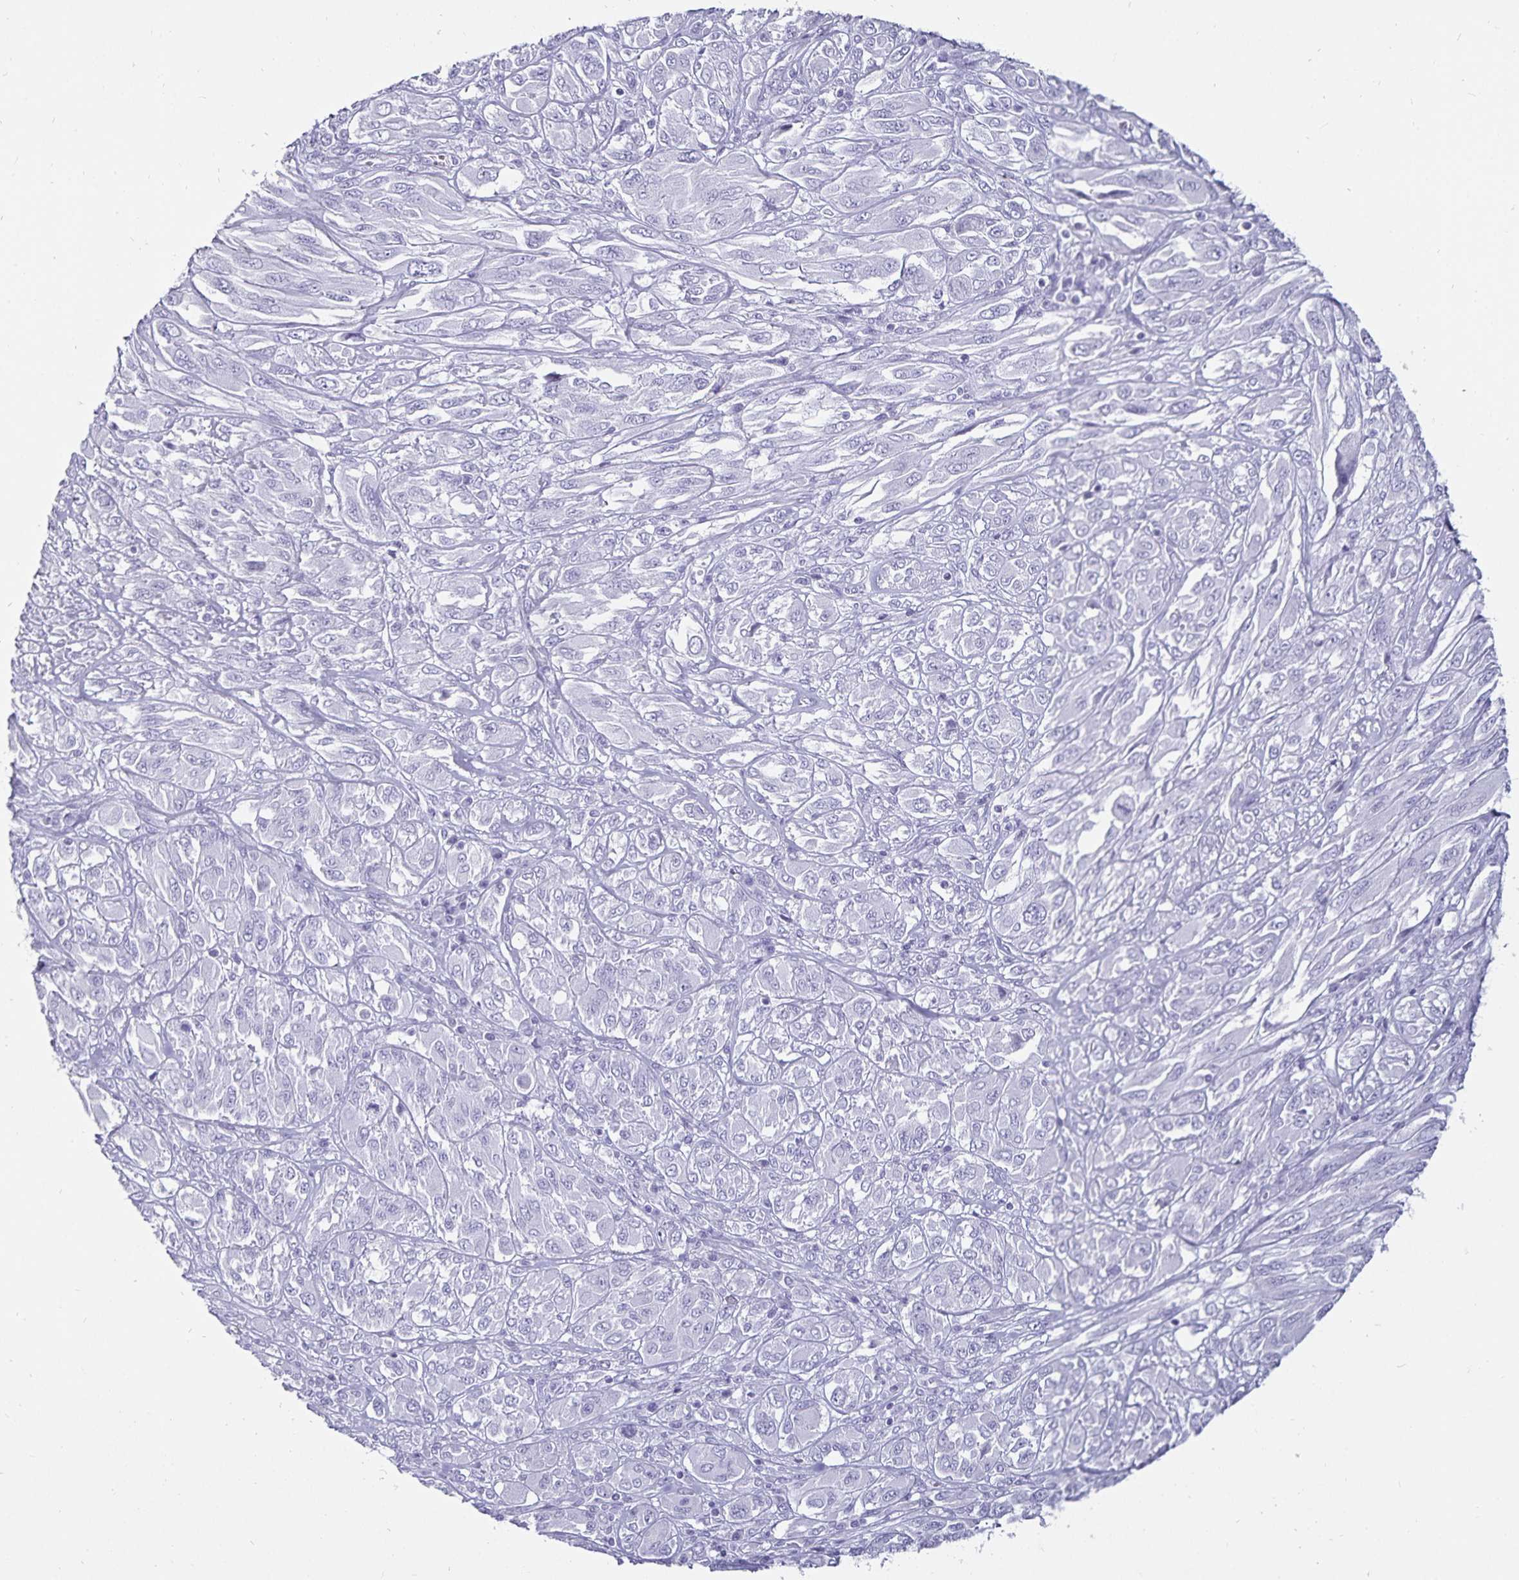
{"staining": {"intensity": "negative", "quantity": "none", "location": "none"}, "tissue": "melanoma", "cell_type": "Tumor cells", "image_type": "cancer", "snomed": [{"axis": "morphology", "description": "Malignant melanoma, NOS"}, {"axis": "topography", "description": "Skin"}], "caption": "Immunohistochemistry (IHC) micrograph of malignant melanoma stained for a protein (brown), which demonstrates no staining in tumor cells.", "gene": "DEFA6", "patient": {"sex": "female", "age": 91}}